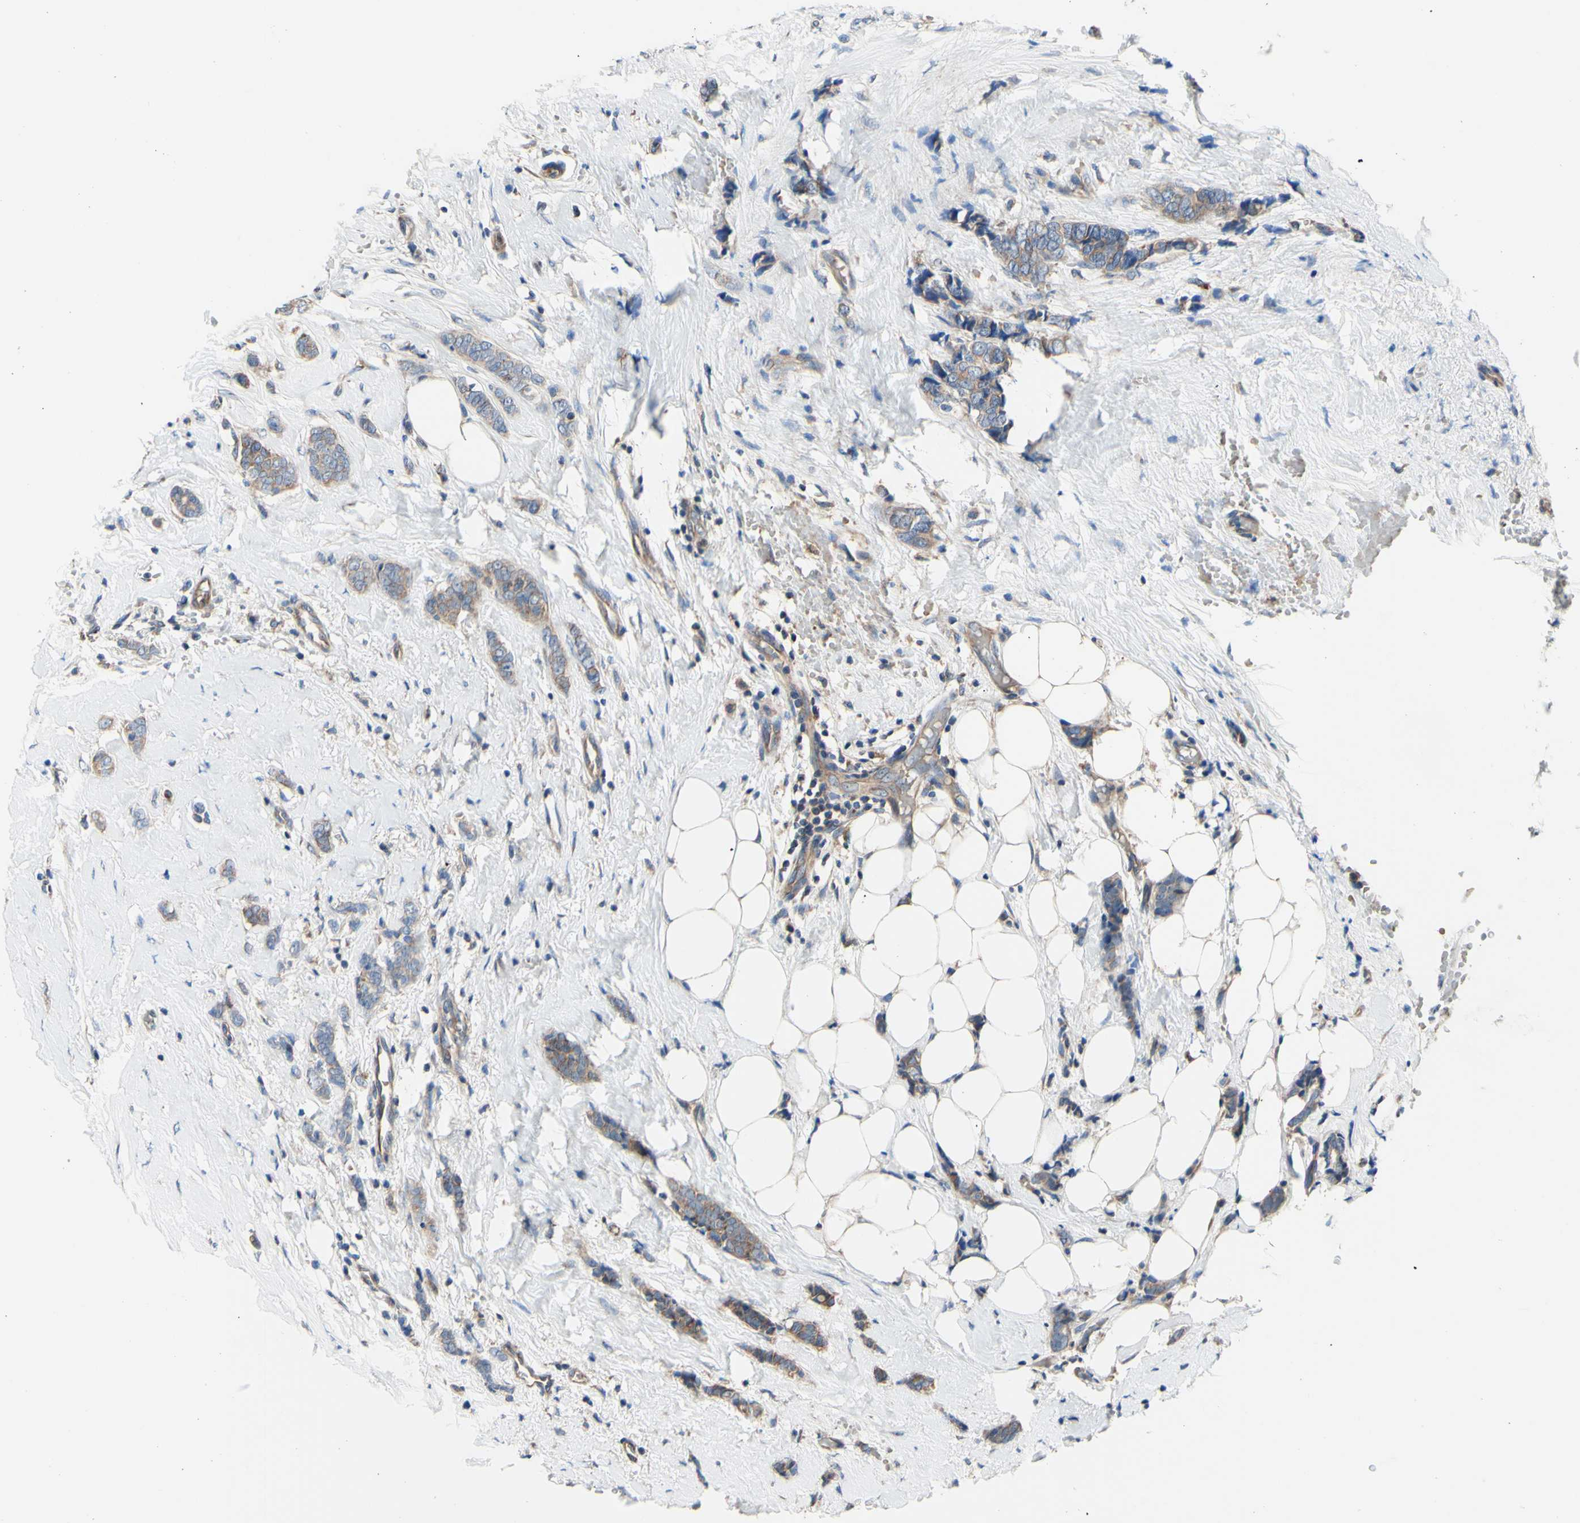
{"staining": {"intensity": "moderate", "quantity": ">75%", "location": "cytoplasmic/membranous"}, "tissue": "breast cancer", "cell_type": "Tumor cells", "image_type": "cancer", "snomed": [{"axis": "morphology", "description": "Lobular carcinoma"}, {"axis": "topography", "description": "Skin"}, {"axis": "topography", "description": "Breast"}], "caption": "Protein staining displays moderate cytoplasmic/membranous expression in about >75% of tumor cells in lobular carcinoma (breast).", "gene": "FMR1", "patient": {"sex": "female", "age": 46}}